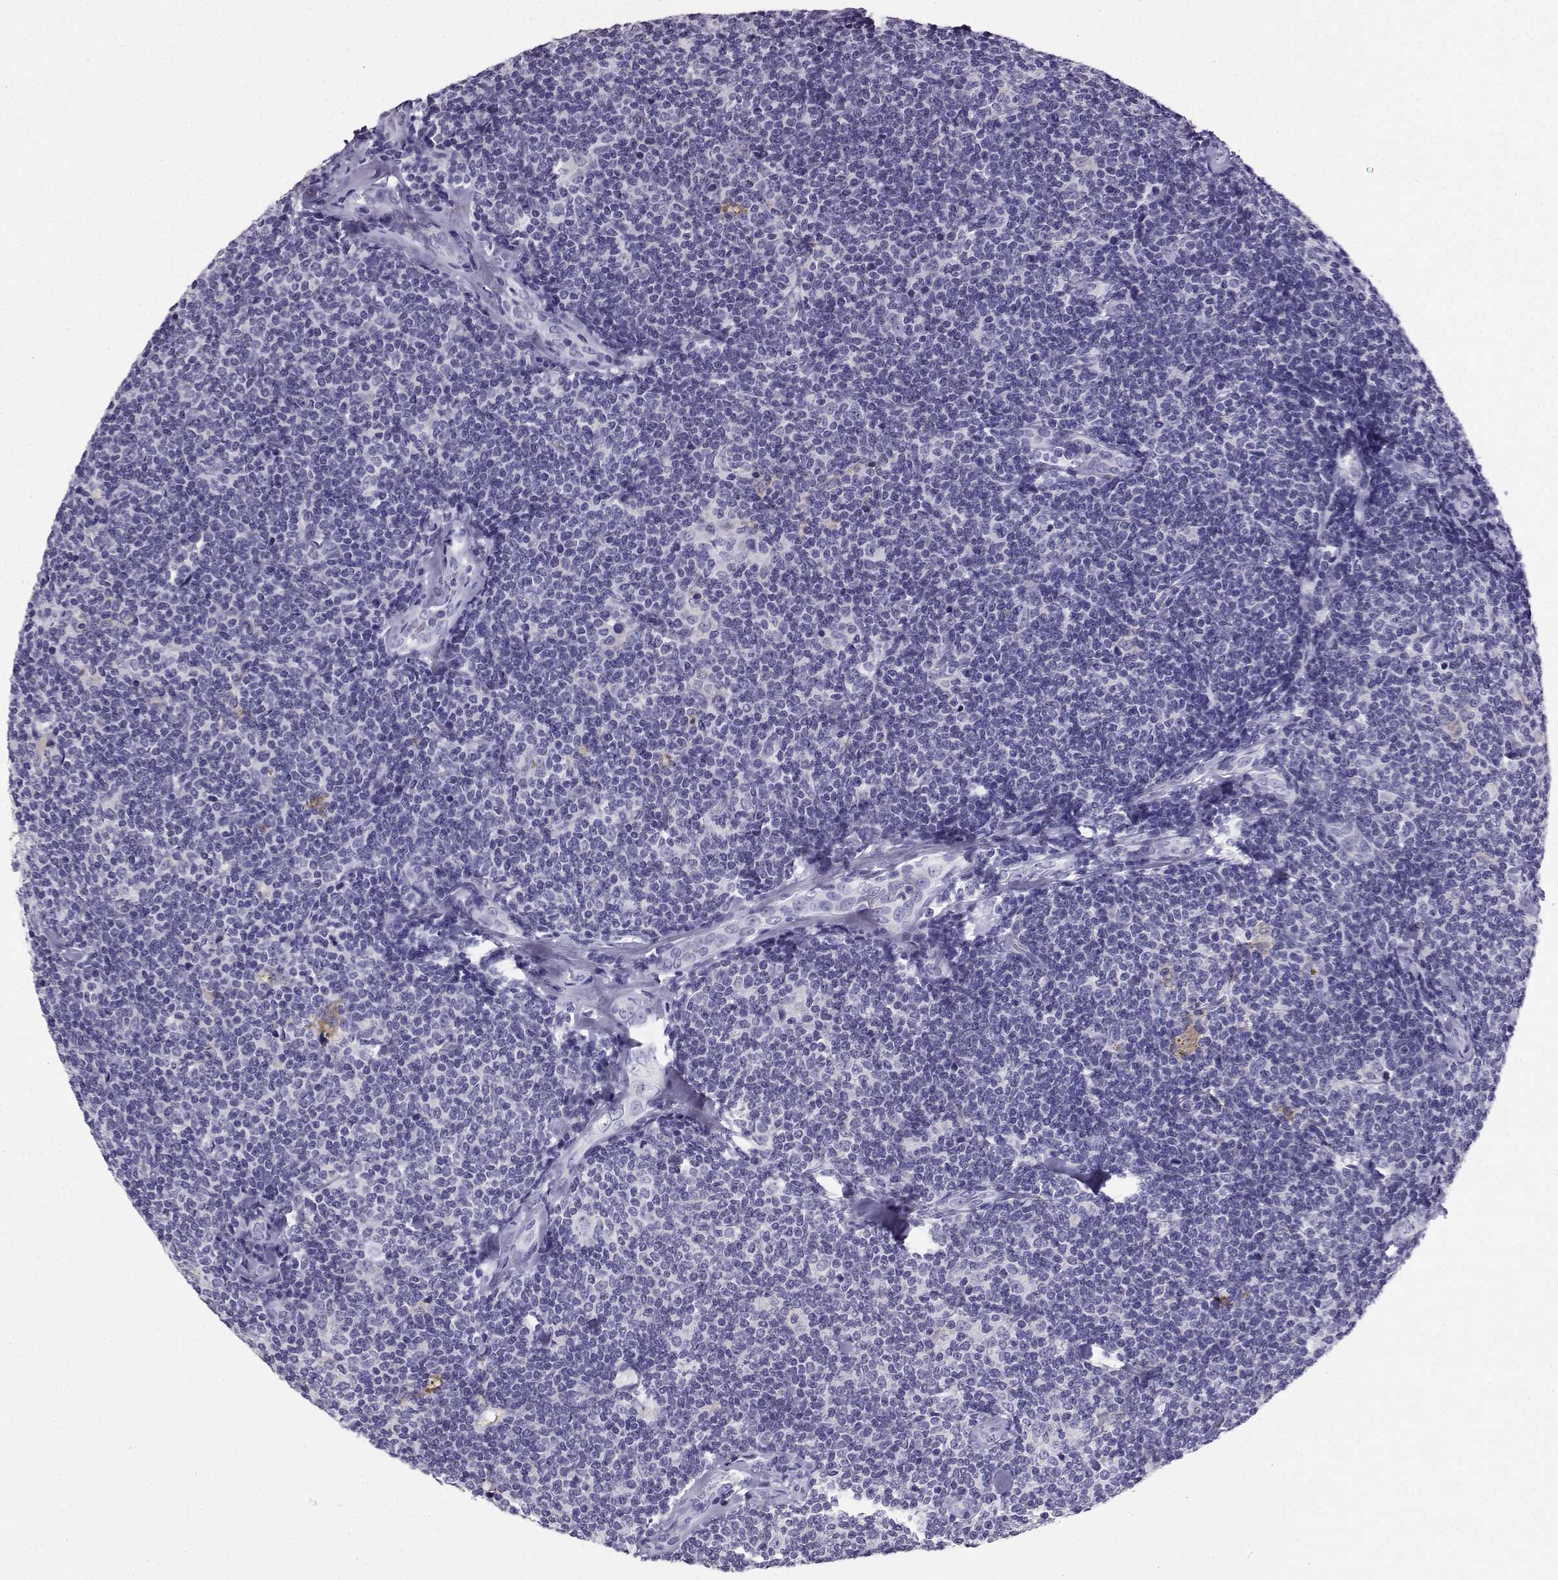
{"staining": {"intensity": "negative", "quantity": "none", "location": "none"}, "tissue": "lymphoma", "cell_type": "Tumor cells", "image_type": "cancer", "snomed": [{"axis": "morphology", "description": "Malignant lymphoma, non-Hodgkin's type, Low grade"}, {"axis": "topography", "description": "Lymph node"}], "caption": "This is a micrograph of immunohistochemistry staining of low-grade malignant lymphoma, non-Hodgkin's type, which shows no staining in tumor cells.", "gene": "LINGO1", "patient": {"sex": "female", "age": 56}}